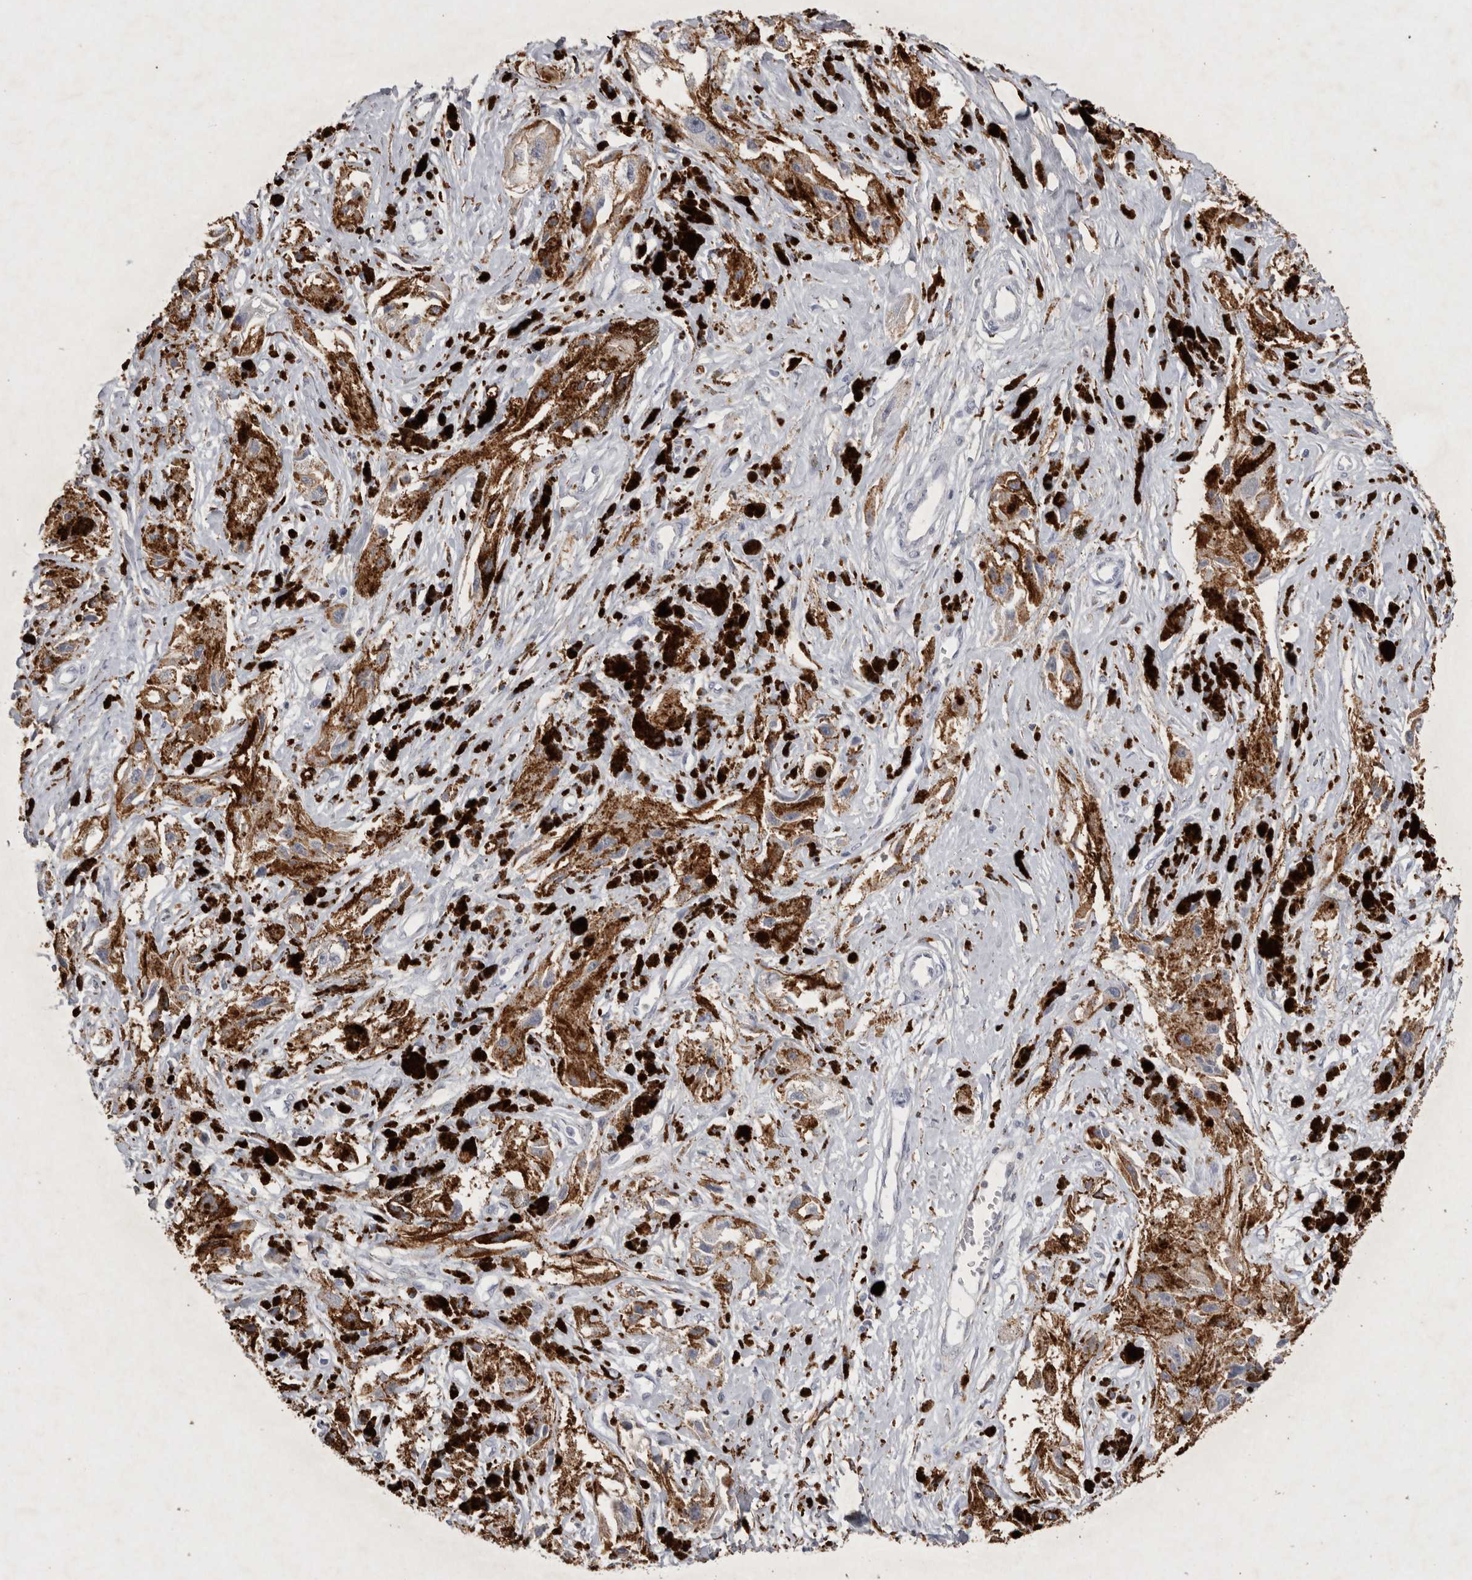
{"staining": {"intensity": "moderate", "quantity": ">75%", "location": "cytoplasmic/membranous"}, "tissue": "melanoma", "cell_type": "Tumor cells", "image_type": "cancer", "snomed": [{"axis": "morphology", "description": "Malignant melanoma, NOS"}, {"axis": "topography", "description": "Skin"}], "caption": "A brown stain shows moderate cytoplasmic/membranous expression of a protein in malignant melanoma tumor cells.", "gene": "DKK3", "patient": {"sex": "male", "age": 88}}